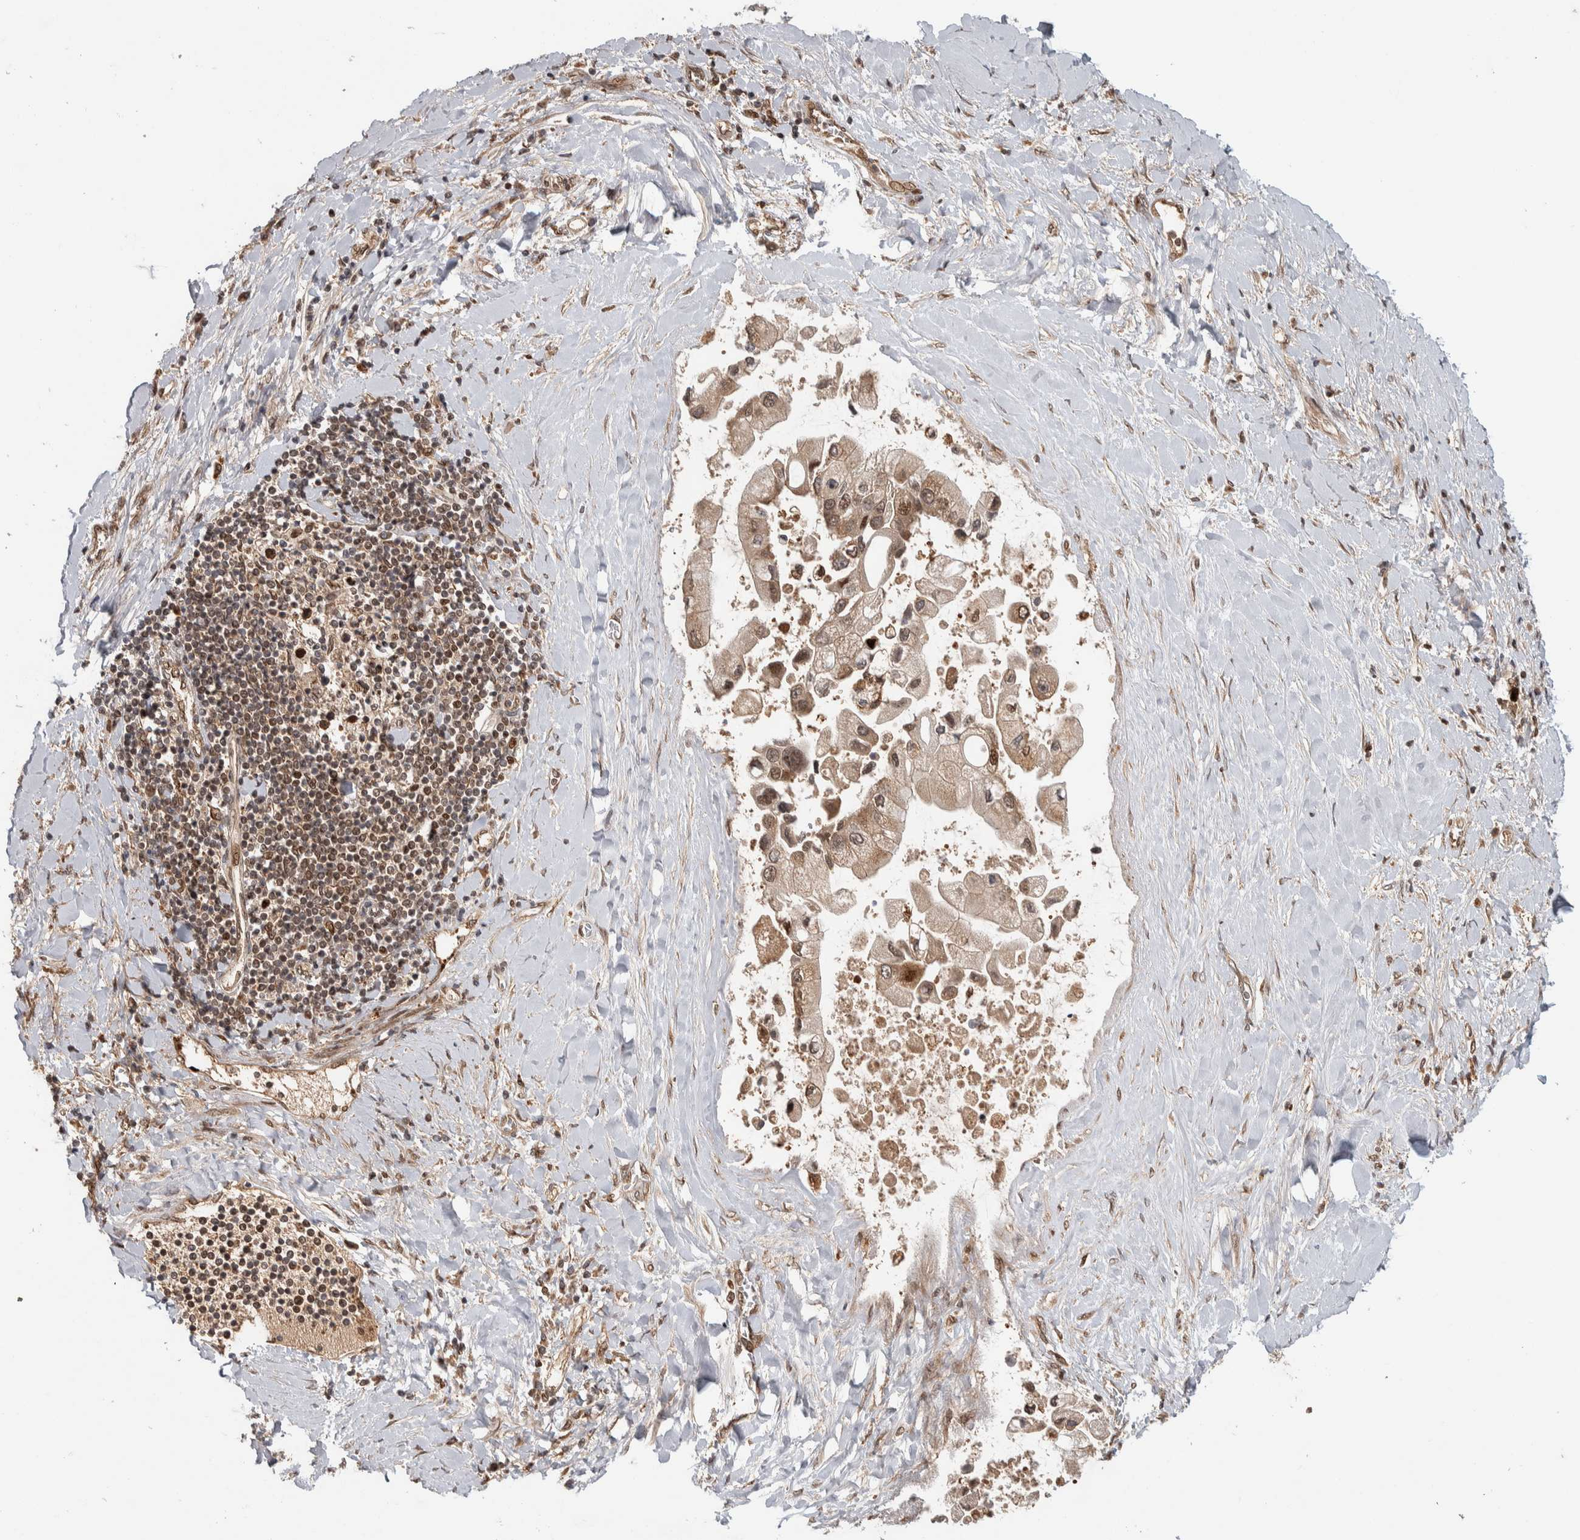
{"staining": {"intensity": "weak", "quantity": ">75%", "location": "cytoplasmic/membranous,nuclear"}, "tissue": "liver cancer", "cell_type": "Tumor cells", "image_type": "cancer", "snomed": [{"axis": "morphology", "description": "Cholangiocarcinoma"}, {"axis": "topography", "description": "Liver"}], "caption": "Liver cancer stained with IHC exhibits weak cytoplasmic/membranous and nuclear staining in approximately >75% of tumor cells.", "gene": "RPS6KA4", "patient": {"sex": "male", "age": 50}}